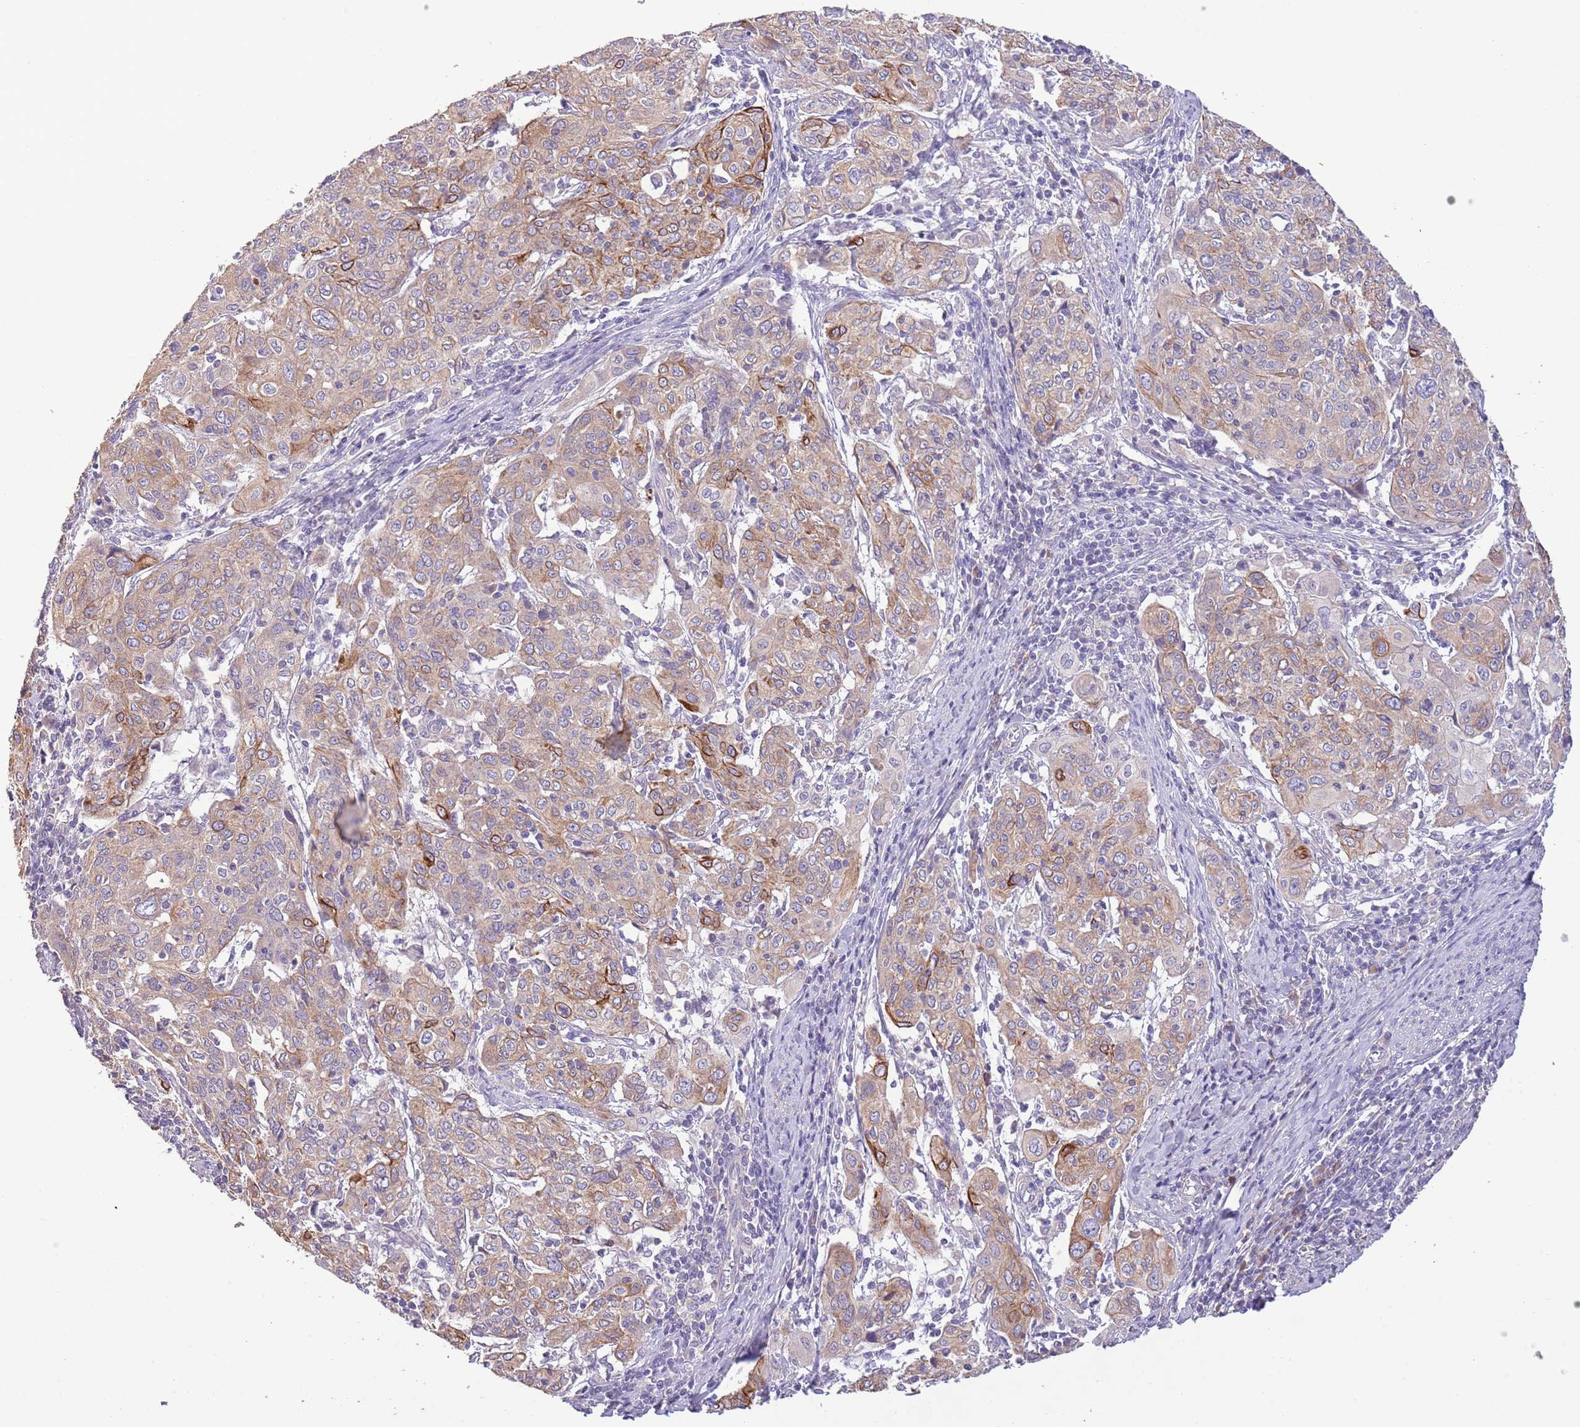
{"staining": {"intensity": "moderate", "quantity": "<25%", "location": "cytoplasmic/membranous"}, "tissue": "cervical cancer", "cell_type": "Tumor cells", "image_type": "cancer", "snomed": [{"axis": "morphology", "description": "Squamous cell carcinoma, NOS"}, {"axis": "topography", "description": "Cervix"}], "caption": "Immunohistochemistry (IHC) (DAB (3,3'-diaminobenzidine)) staining of human squamous cell carcinoma (cervical) reveals moderate cytoplasmic/membranous protein staining in about <25% of tumor cells.", "gene": "ZNF658", "patient": {"sex": "female", "age": 67}}